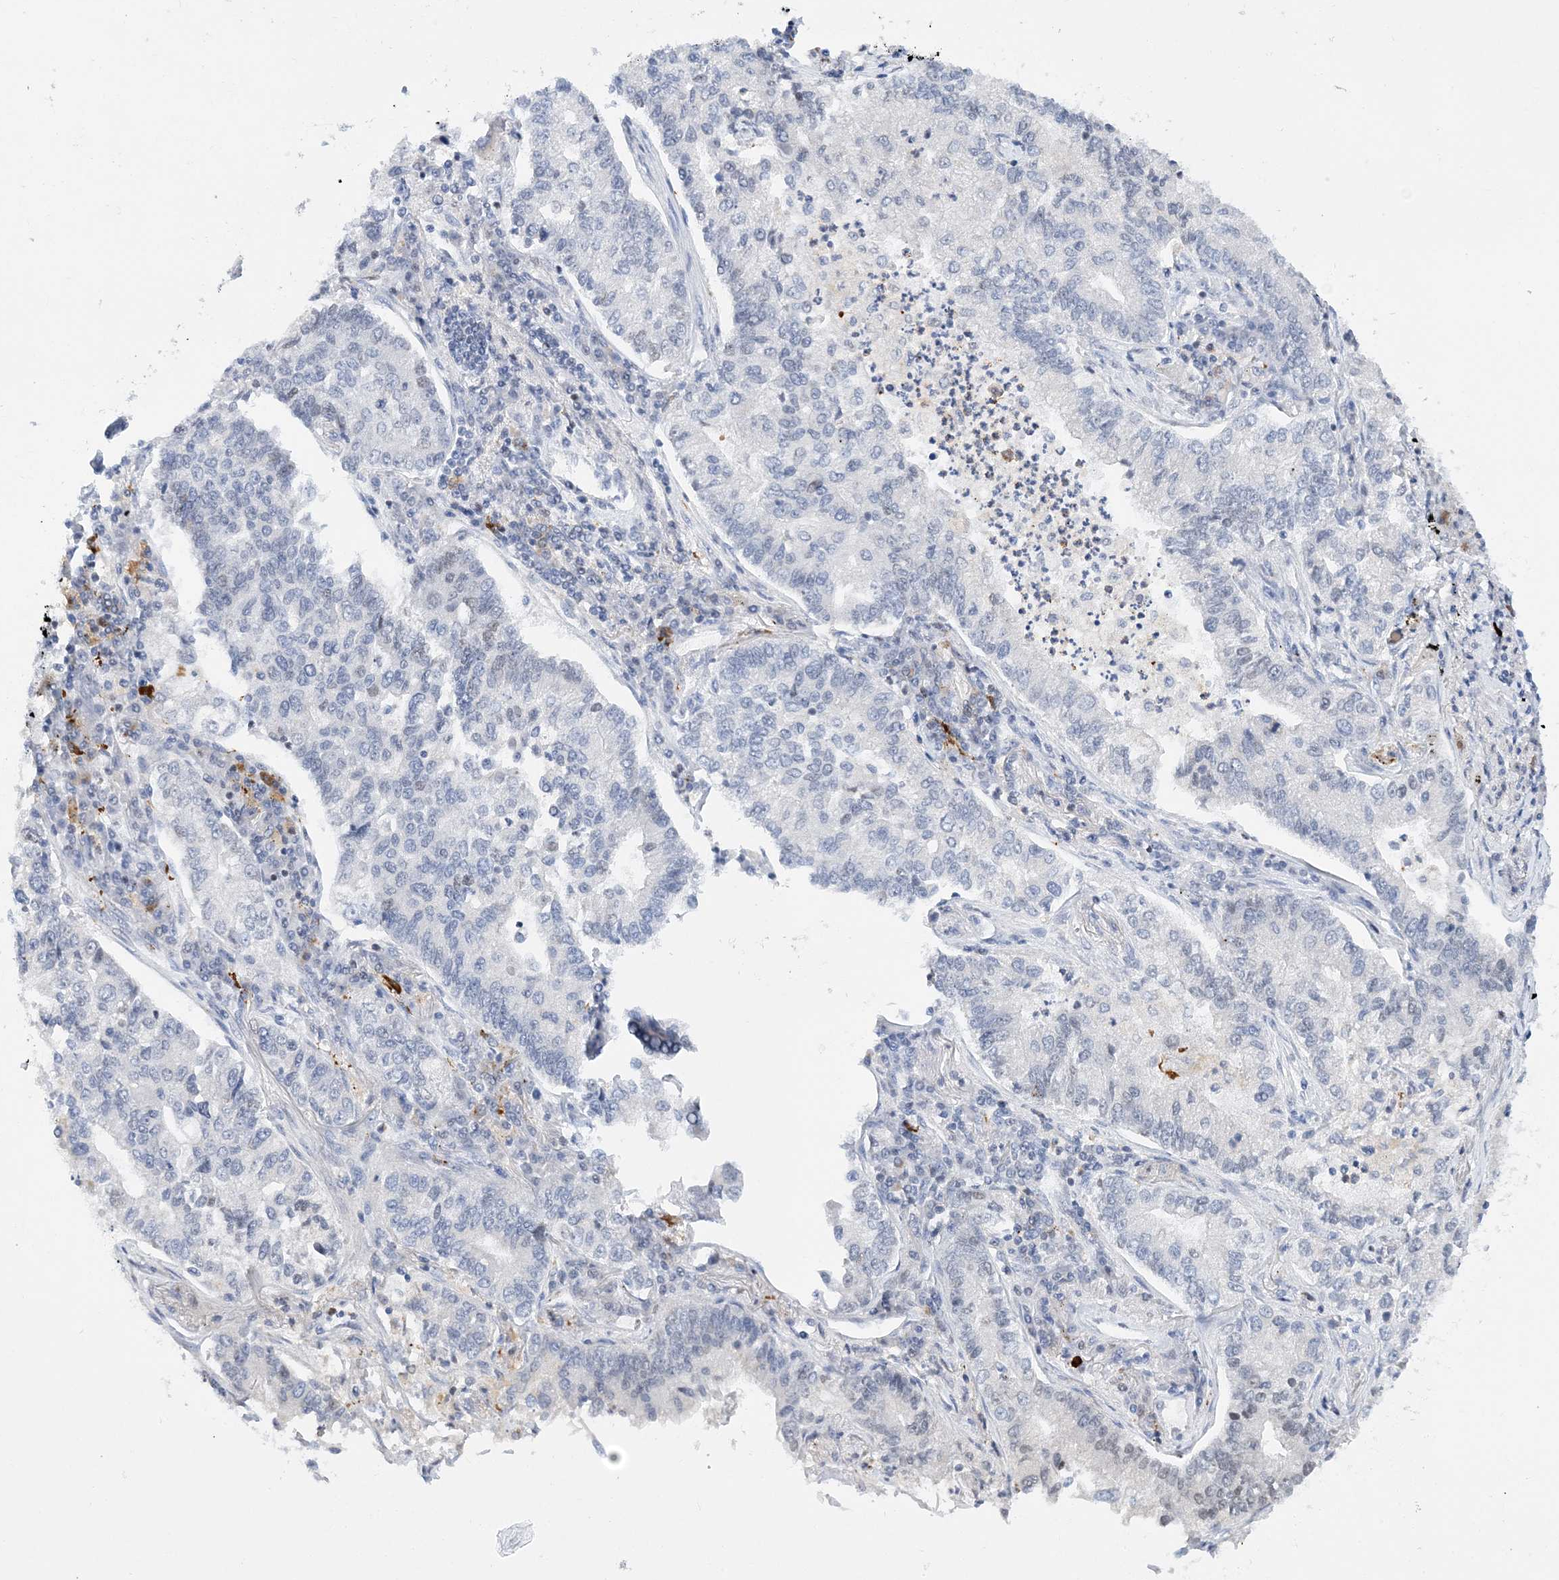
{"staining": {"intensity": "negative", "quantity": "none", "location": "none"}, "tissue": "lung cancer", "cell_type": "Tumor cells", "image_type": "cancer", "snomed": [{"axis": "morphology", "description": "Adenocarcinoma, NOS"}, {"axis": "topography", "description": "Lung"}], "caption": "A micrograph of adenocarcinoma (lung) stained for a protein exhibits no brown staining in tumor cells.", "gene": "PRMT9", "patient": {"sex": "male", "age": 49}}